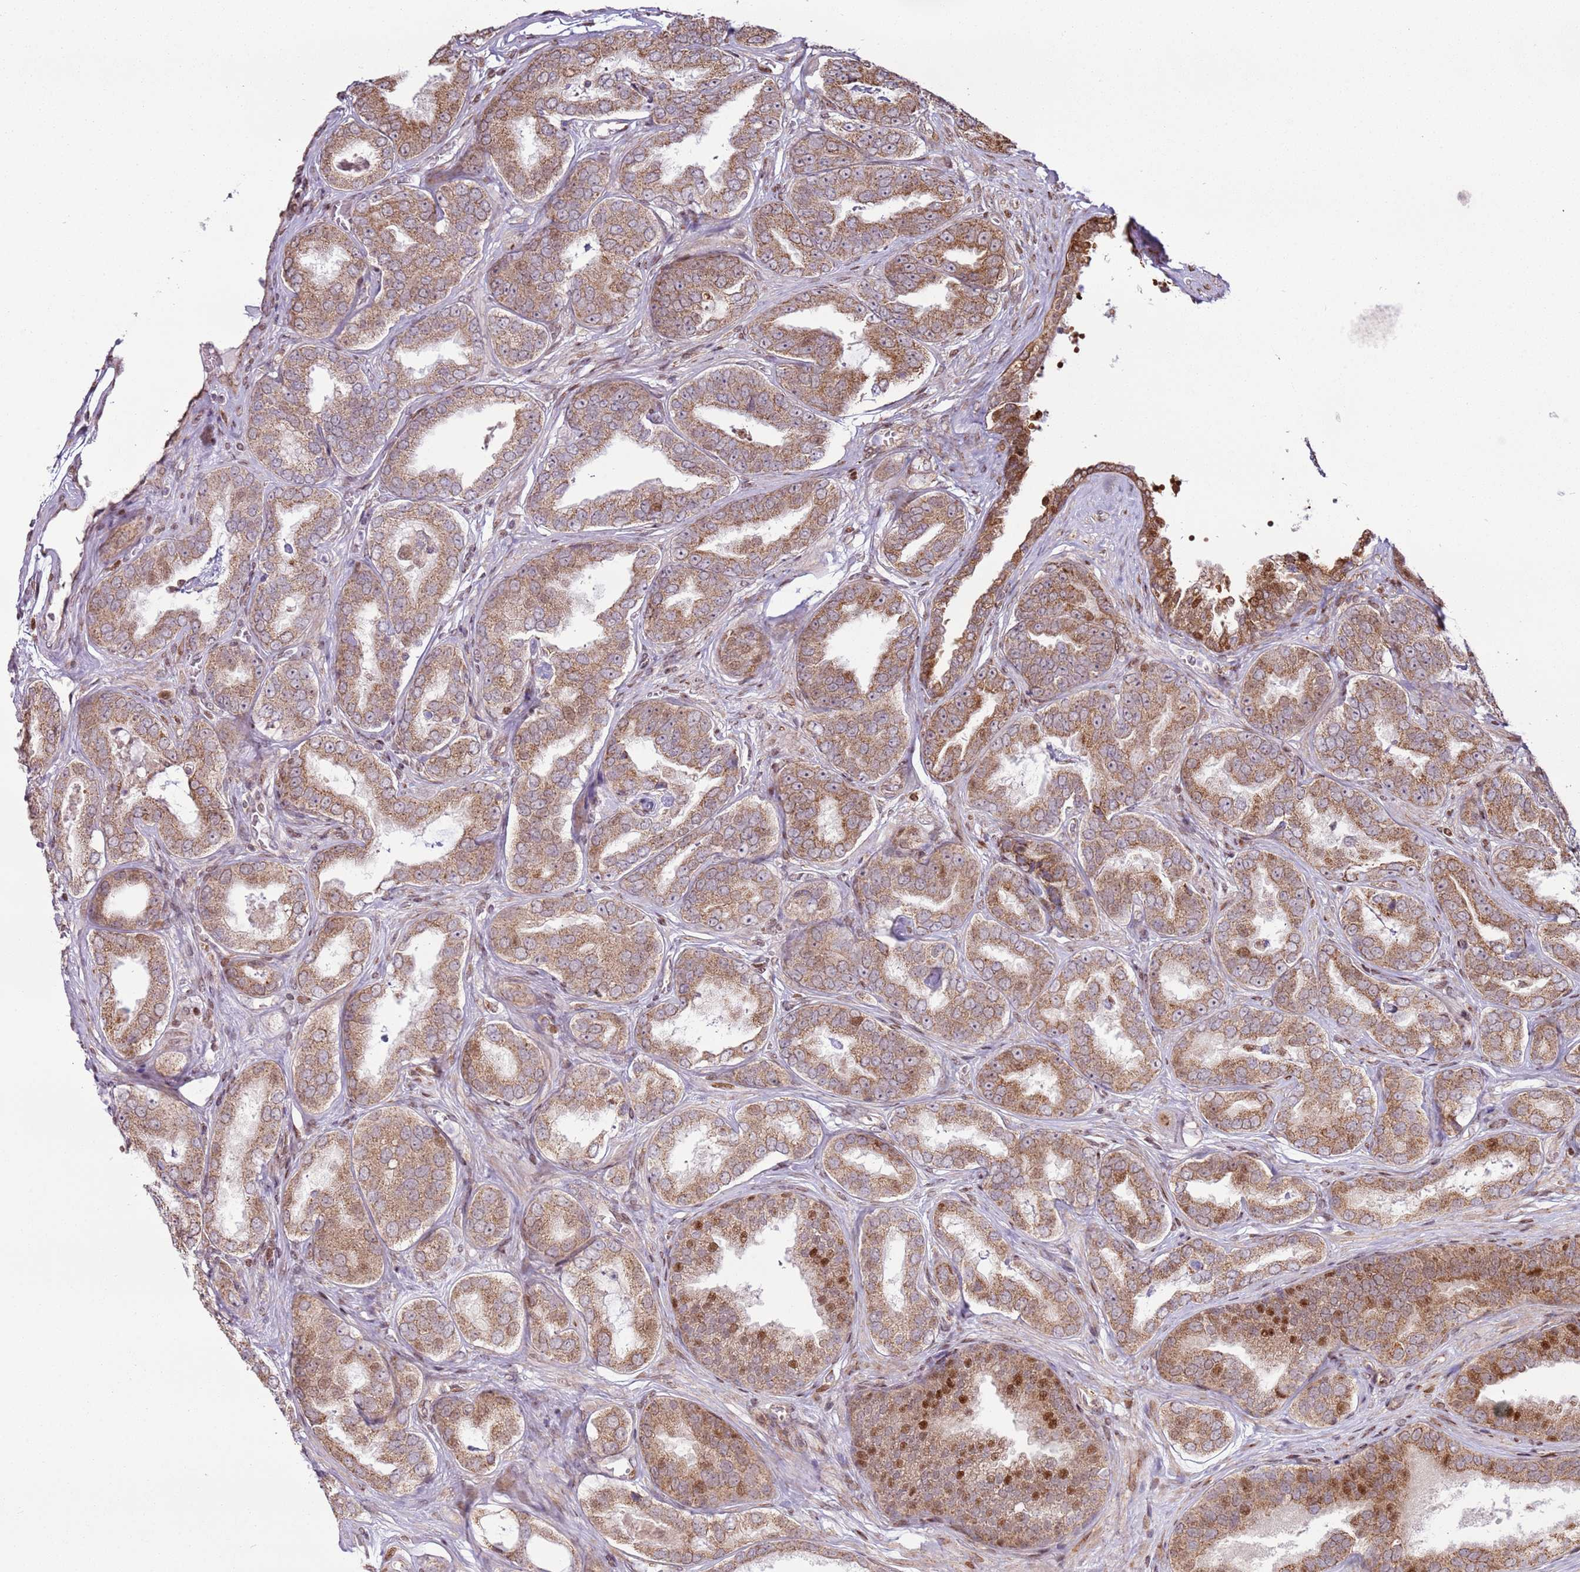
{"staining": {"intensity": "moderate", "quantity": ">75%", "location": "cytoplasmic/membranous,nuclear"}, "tissue": "prostate cancer", "cell_type": "Tumor cells", "image_type": "cancer", "snomed": [{"axis": "morphology", "description": "Adenocarcinoma, High grade"}, {"axis": "topography", "description": "Prostate"}], "caption": "Prostate cancer stained with immunohistochemistry (IHC) demonstrates moderate cytoplasmic/membranous and nuclear staining in approximately >75% of tumor cells. The staining was performed using DAB (3,3'-diaminobenzidine) to visualize the protein expression in brown, while the nuclei were stained in blue with hematoxylin (Magnification: 20x).", "gene": "PCTP", "patient": {"sex": "male", "age": 72}}